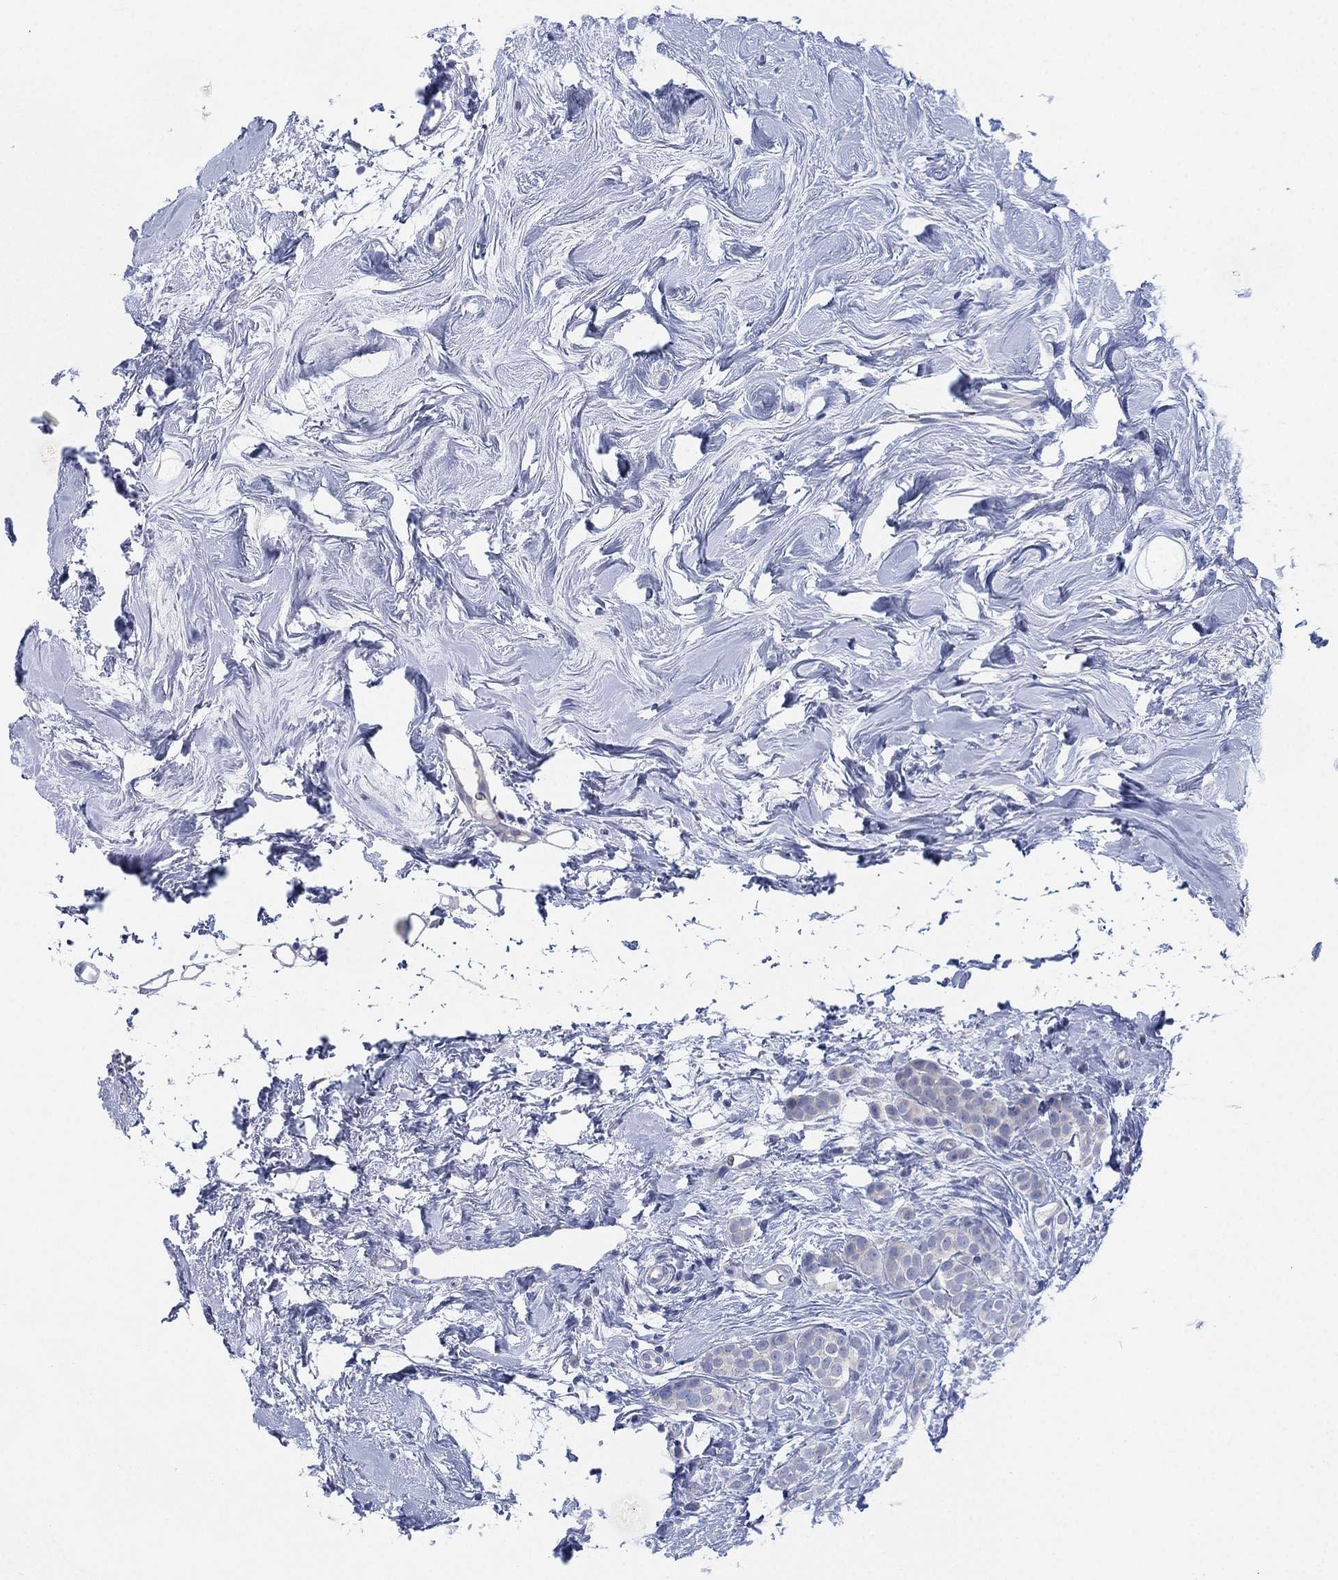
{"staining": {"intensity": "negative", "quantity": "none", "location": "none"}, "tissue": "breast cancer", "cell_type": "Tumor cells", "image_type": "cancer", "snomed": [{"axis": "morphology", "description": "Lobular carcinoma"}, {"axis": "topography", "description": "Breast"}], "caption": "DAB (3,3'-diaminobenzidine) immunohistochemical staining of breast lobular carcinoma demonstrates no significant staining in tumor cells. Brightfield microscopy of immunohistochemistry (IHC) stained with DAB (3,3'-diaminobenzidine) (brown) and hematoxylin (blue), captured at high magnification.", "gene": "ADAD2", "patient": {"sex": "female", "age": 49}}